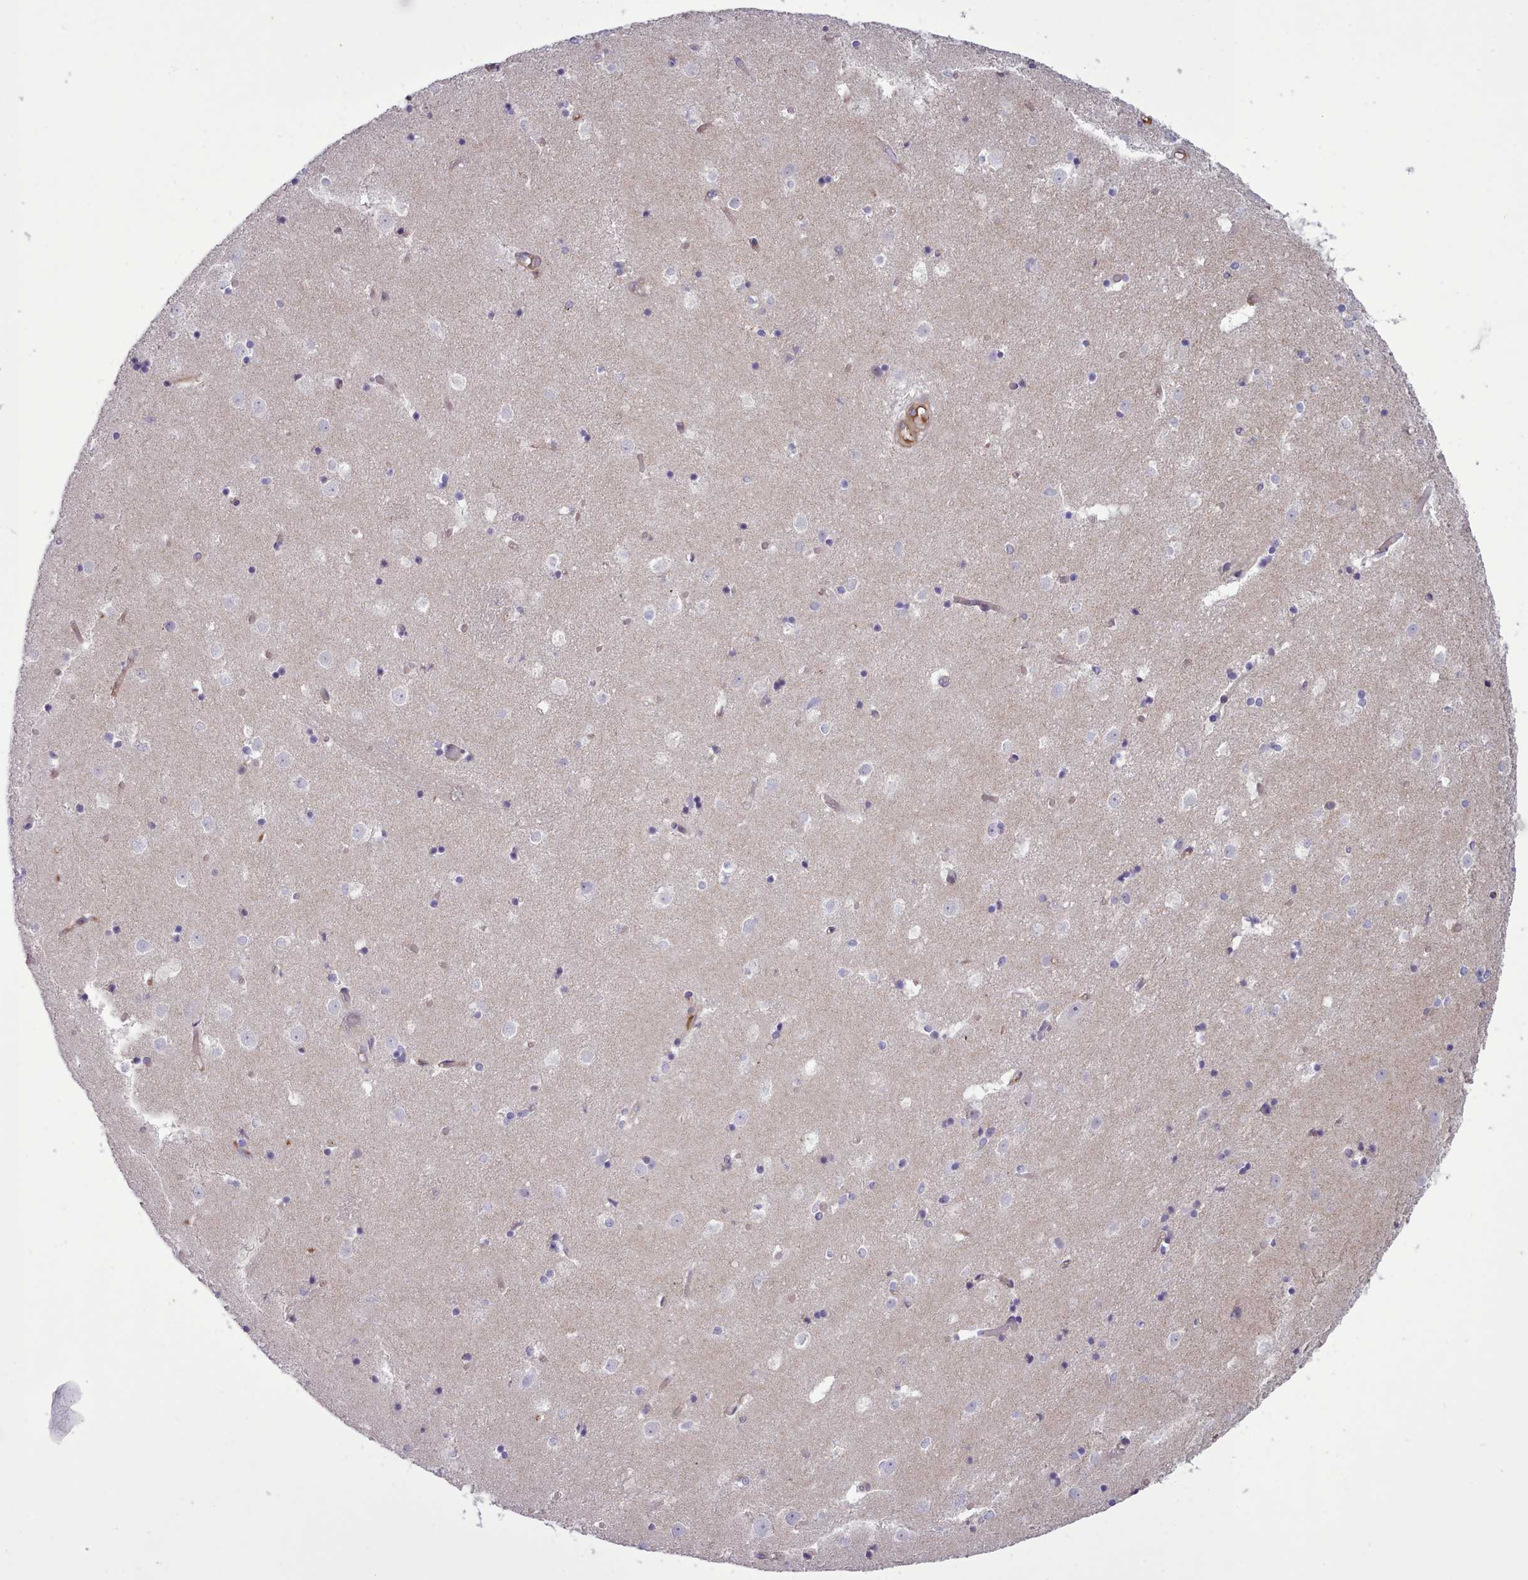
{"staining": {"intensity": "negative", "quantity": "none", "location": "none"}, "tissue": "caudate", "cell_type": "Glial cells", "image_type": "normal", "snomed": [{"axis": "morphology", "description": "Normal tissue, NOS"}, {"axis": "topography", "description": "Lateral ventricle wall"}], "caption": "This photomicrograph is of unremarkable caudate stained with IHC to label a protein in brown with the nuclei are counter-stained blue. There is no expression in glial cells.", "gene": "TENT4B", "patient": {"sex": "female", "age": 52}}